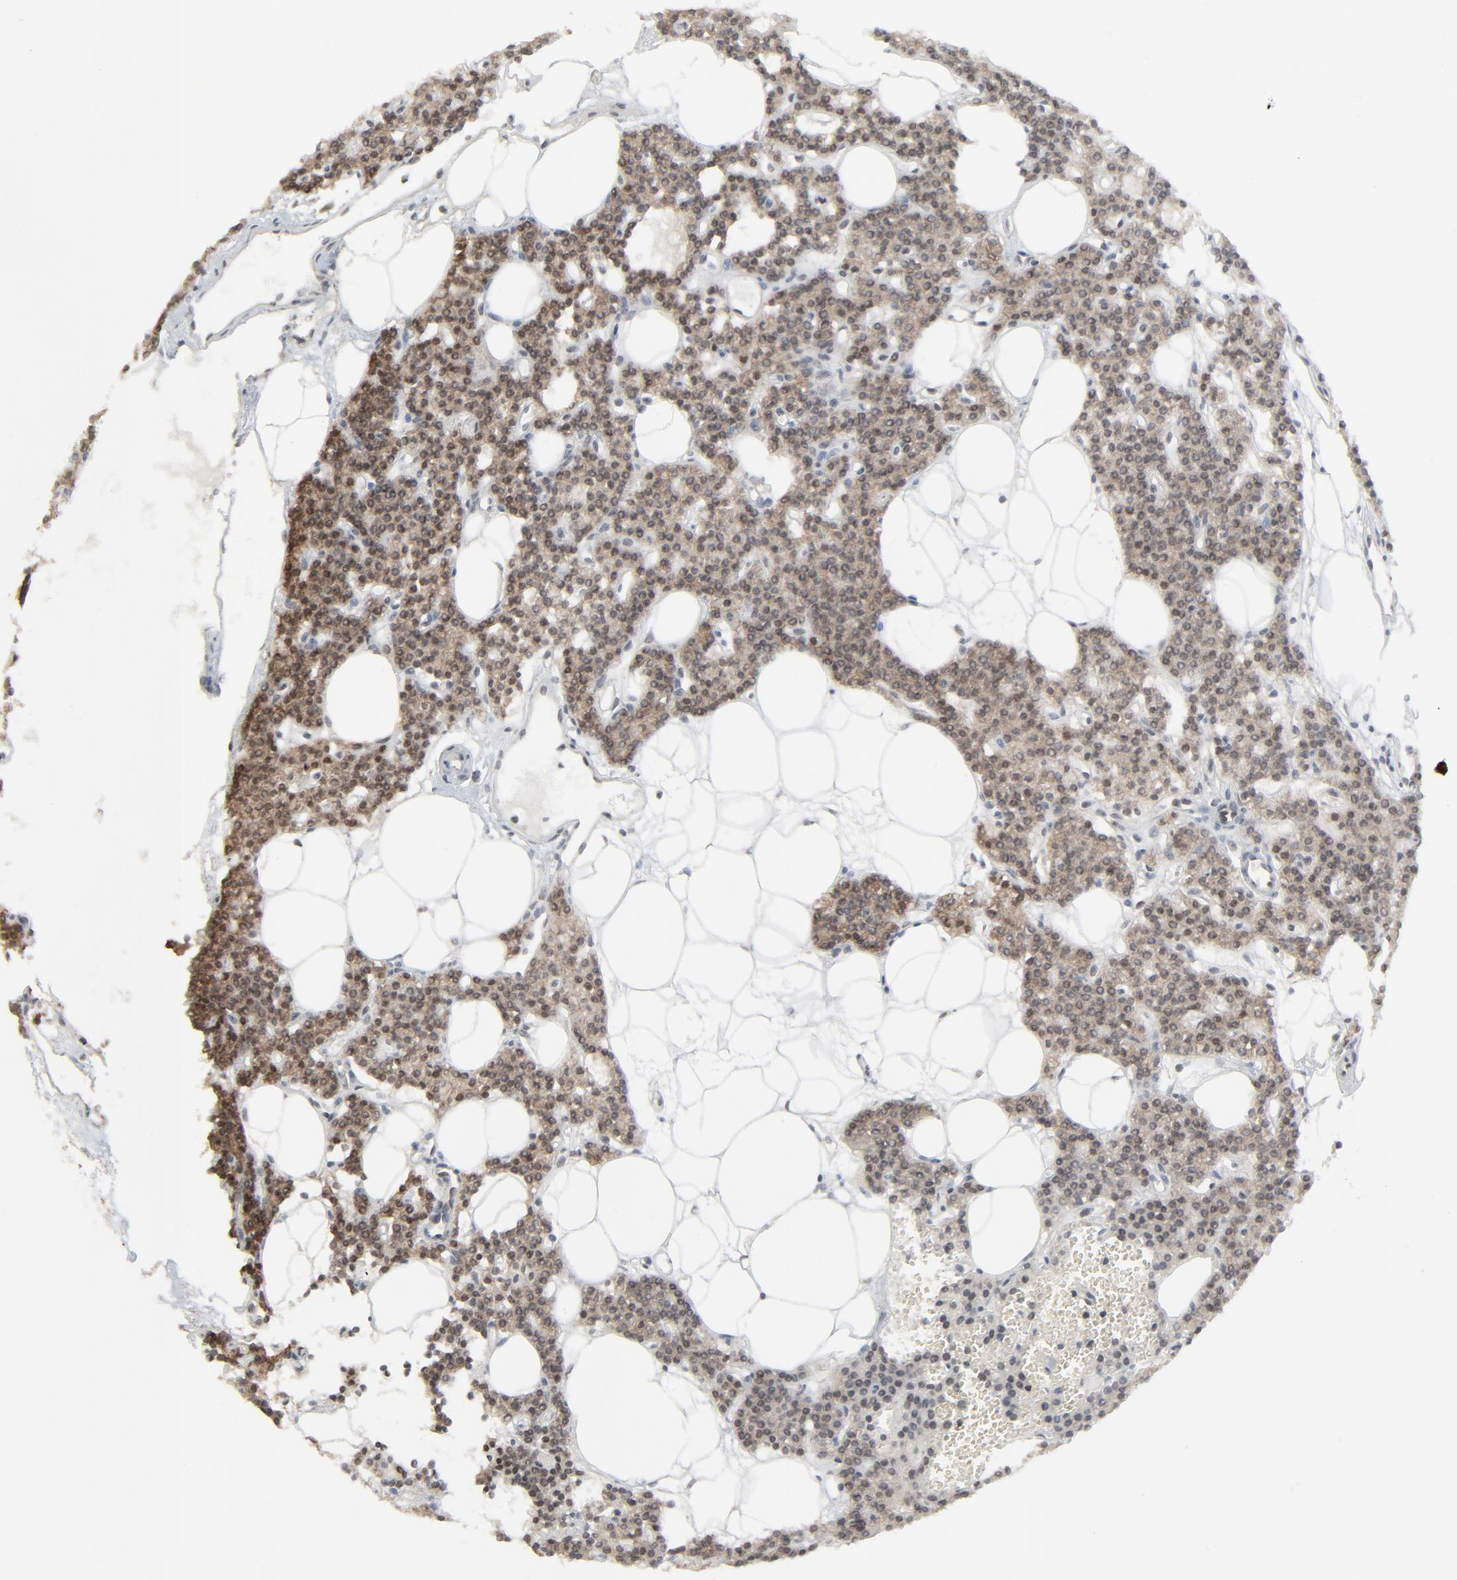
{"staining": {"intensity": "moderate", "quantity": ">75%", "location": "cytoplasmic/membranous,nuclear"}, "tissue": "parathyroid gland", "cell_type": "Glandular cells", "image_type": "normal", "snomed": [{"axis": "morphology", "description": "Normal tissue, NOS"}, {"axis": "topography", "description": "Parathyroid gland"}], "caption": "Moderate cytoplasmic/membranous,nuclear staining is identified in approximately >75% of glandular cells in benign parathyroid gland.", "gene": "FBXO28", "patient": {"sex": "male", "age": 24}}